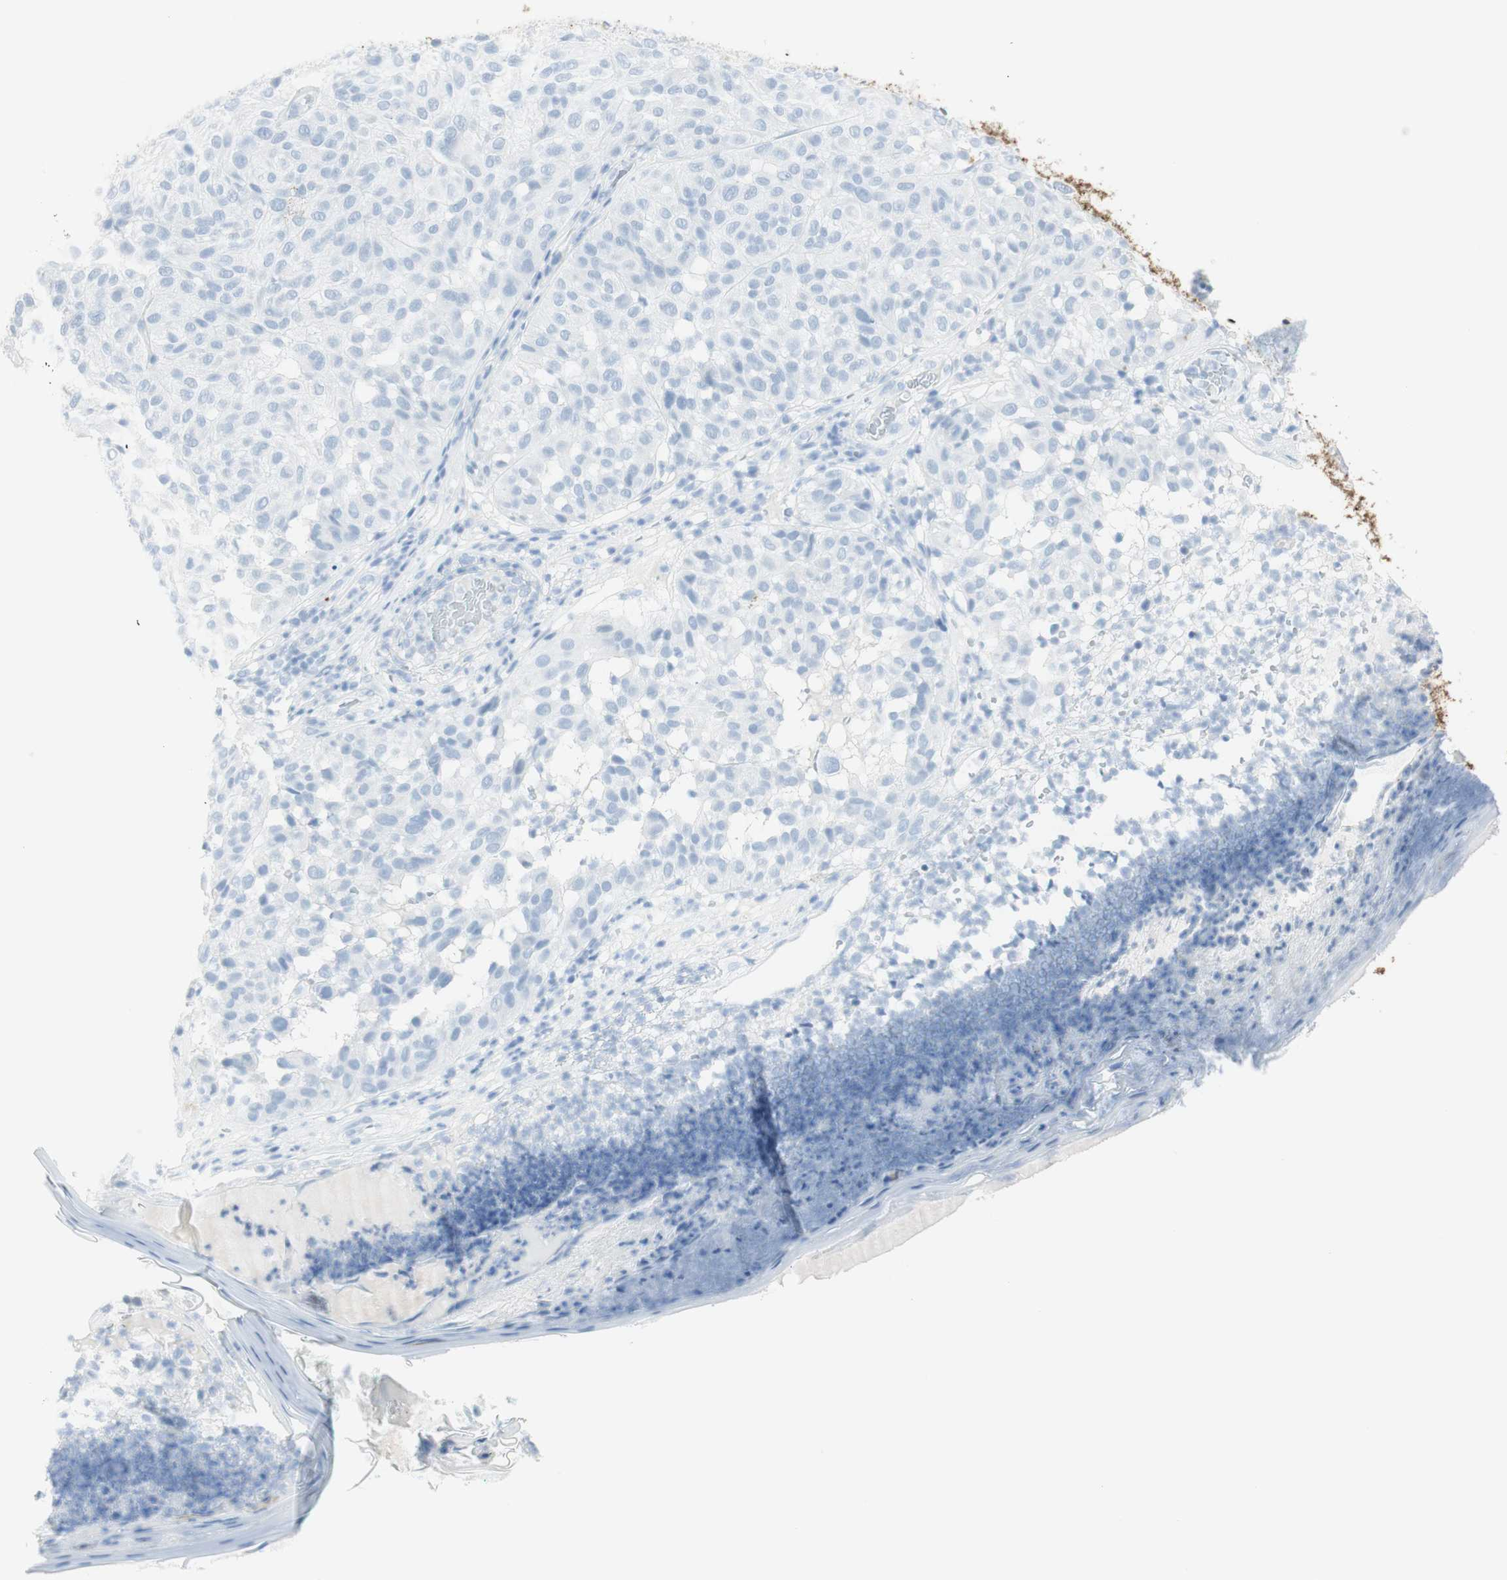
{"staining": {"intensity": "negative", "quantity": "none", "location": "none"}, "tissue": "melanoma", "cell_type": "Tumor cells", "image_type": "cancer", "snomed": [{"axis": "morphology", "description": "Malignant melanoma, NOS"}, {"axis": "topography", "description": "Skin"}], "caption": "Tumor cells show no significant staining in malignant melanoma.", "gene": "NAPSA", "patient": {"sex": "female", "age": 46}}